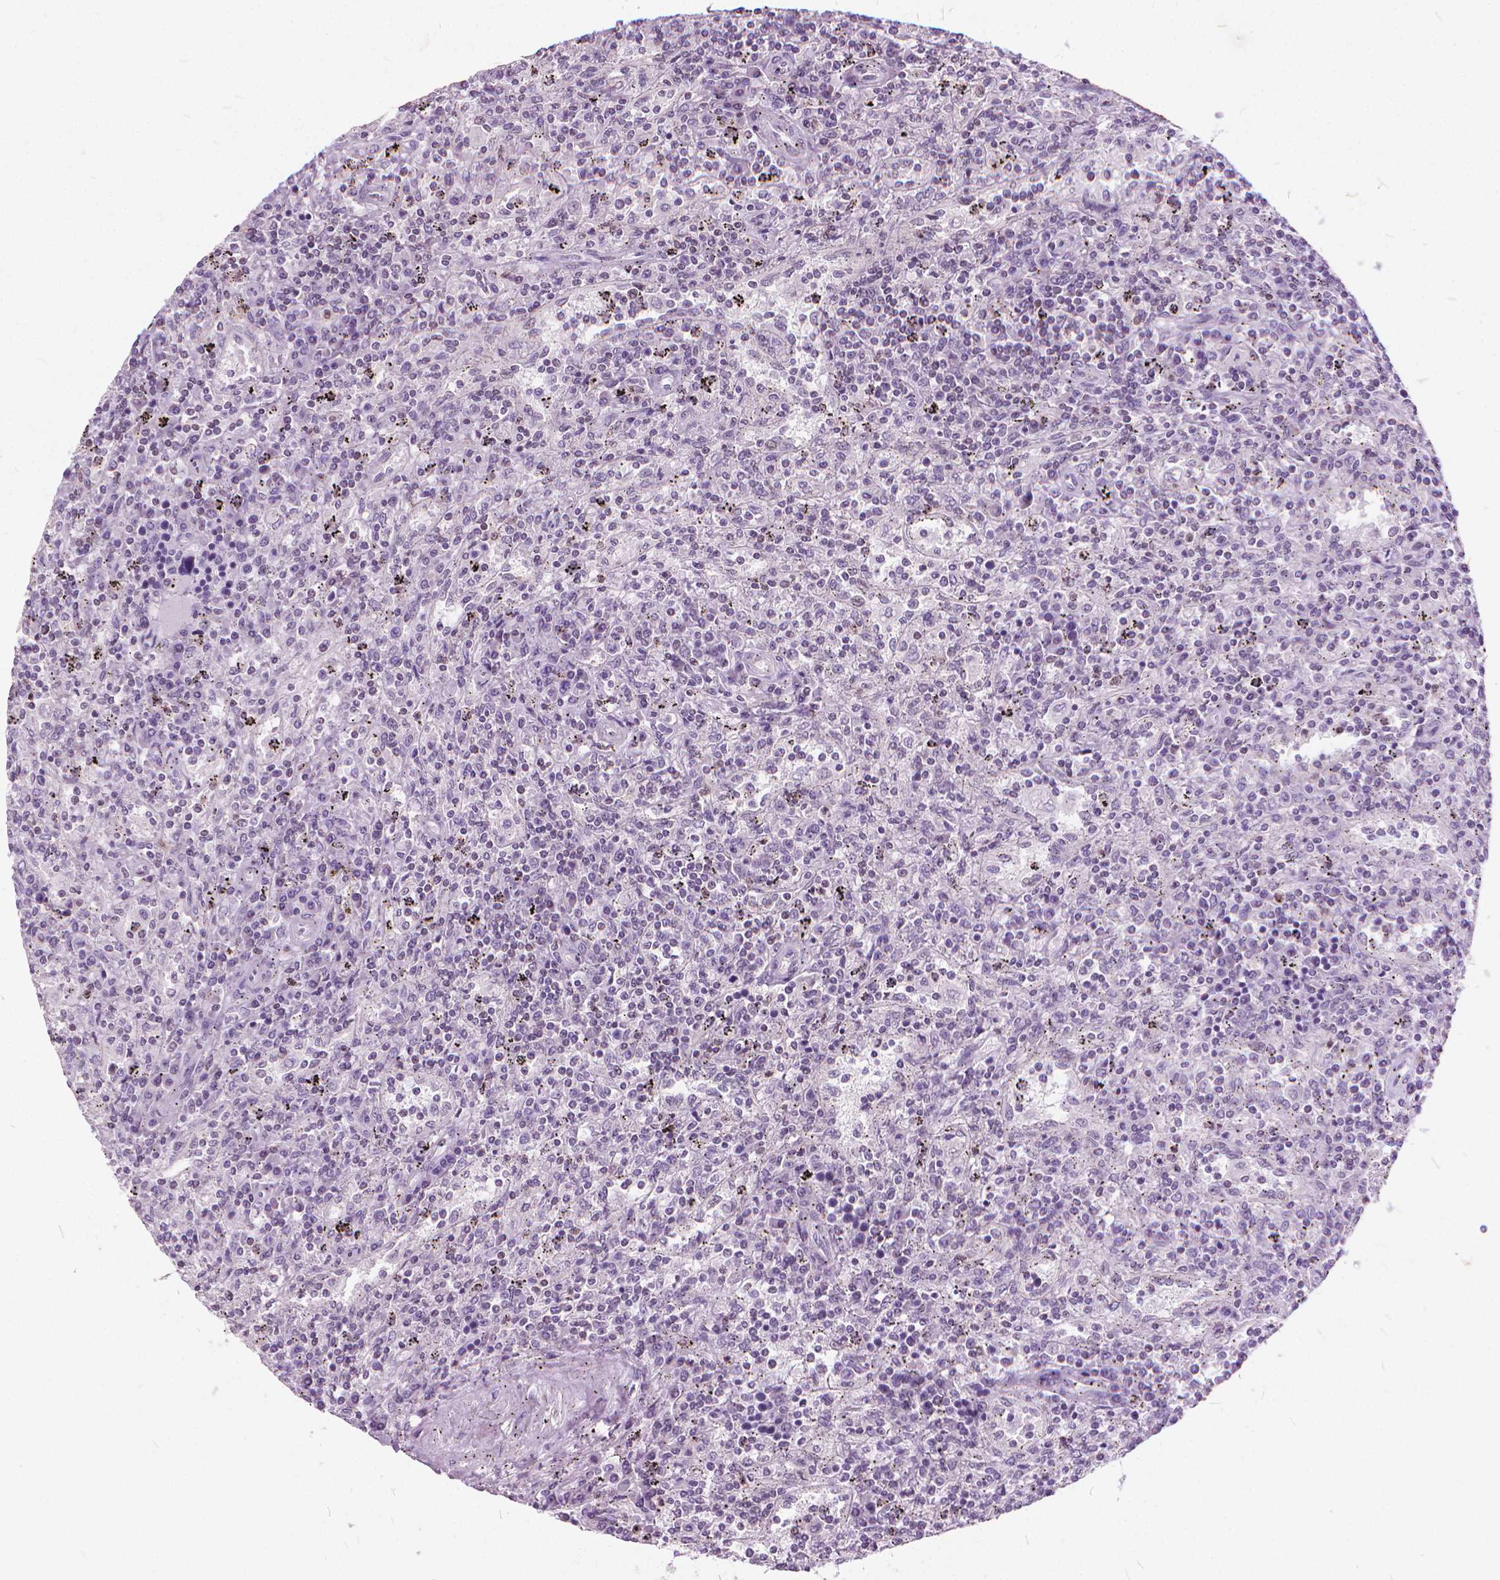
{"staining": {"intensity": "negative", "quantity": "none", "location": "none"}, "tissue": "lymphoma", "cell_type": "Tumor cells", "image_type": "cancer", "snomed": [{"axis": "morphology", "description": "Malignant lymphoma, non-Hodgkin's type, Low grade"}, {"axis": "topography", "description": "Spleen"}], "caption": "IHC photomicrograph of neoplastic tissue: human lymphoma stained with DAB (3,3'-diaminobenzidine) displays no significant protein positivity in tumor cells.", "gene": "STAT5B", "patient": {"sex": "male", "age": 62}}